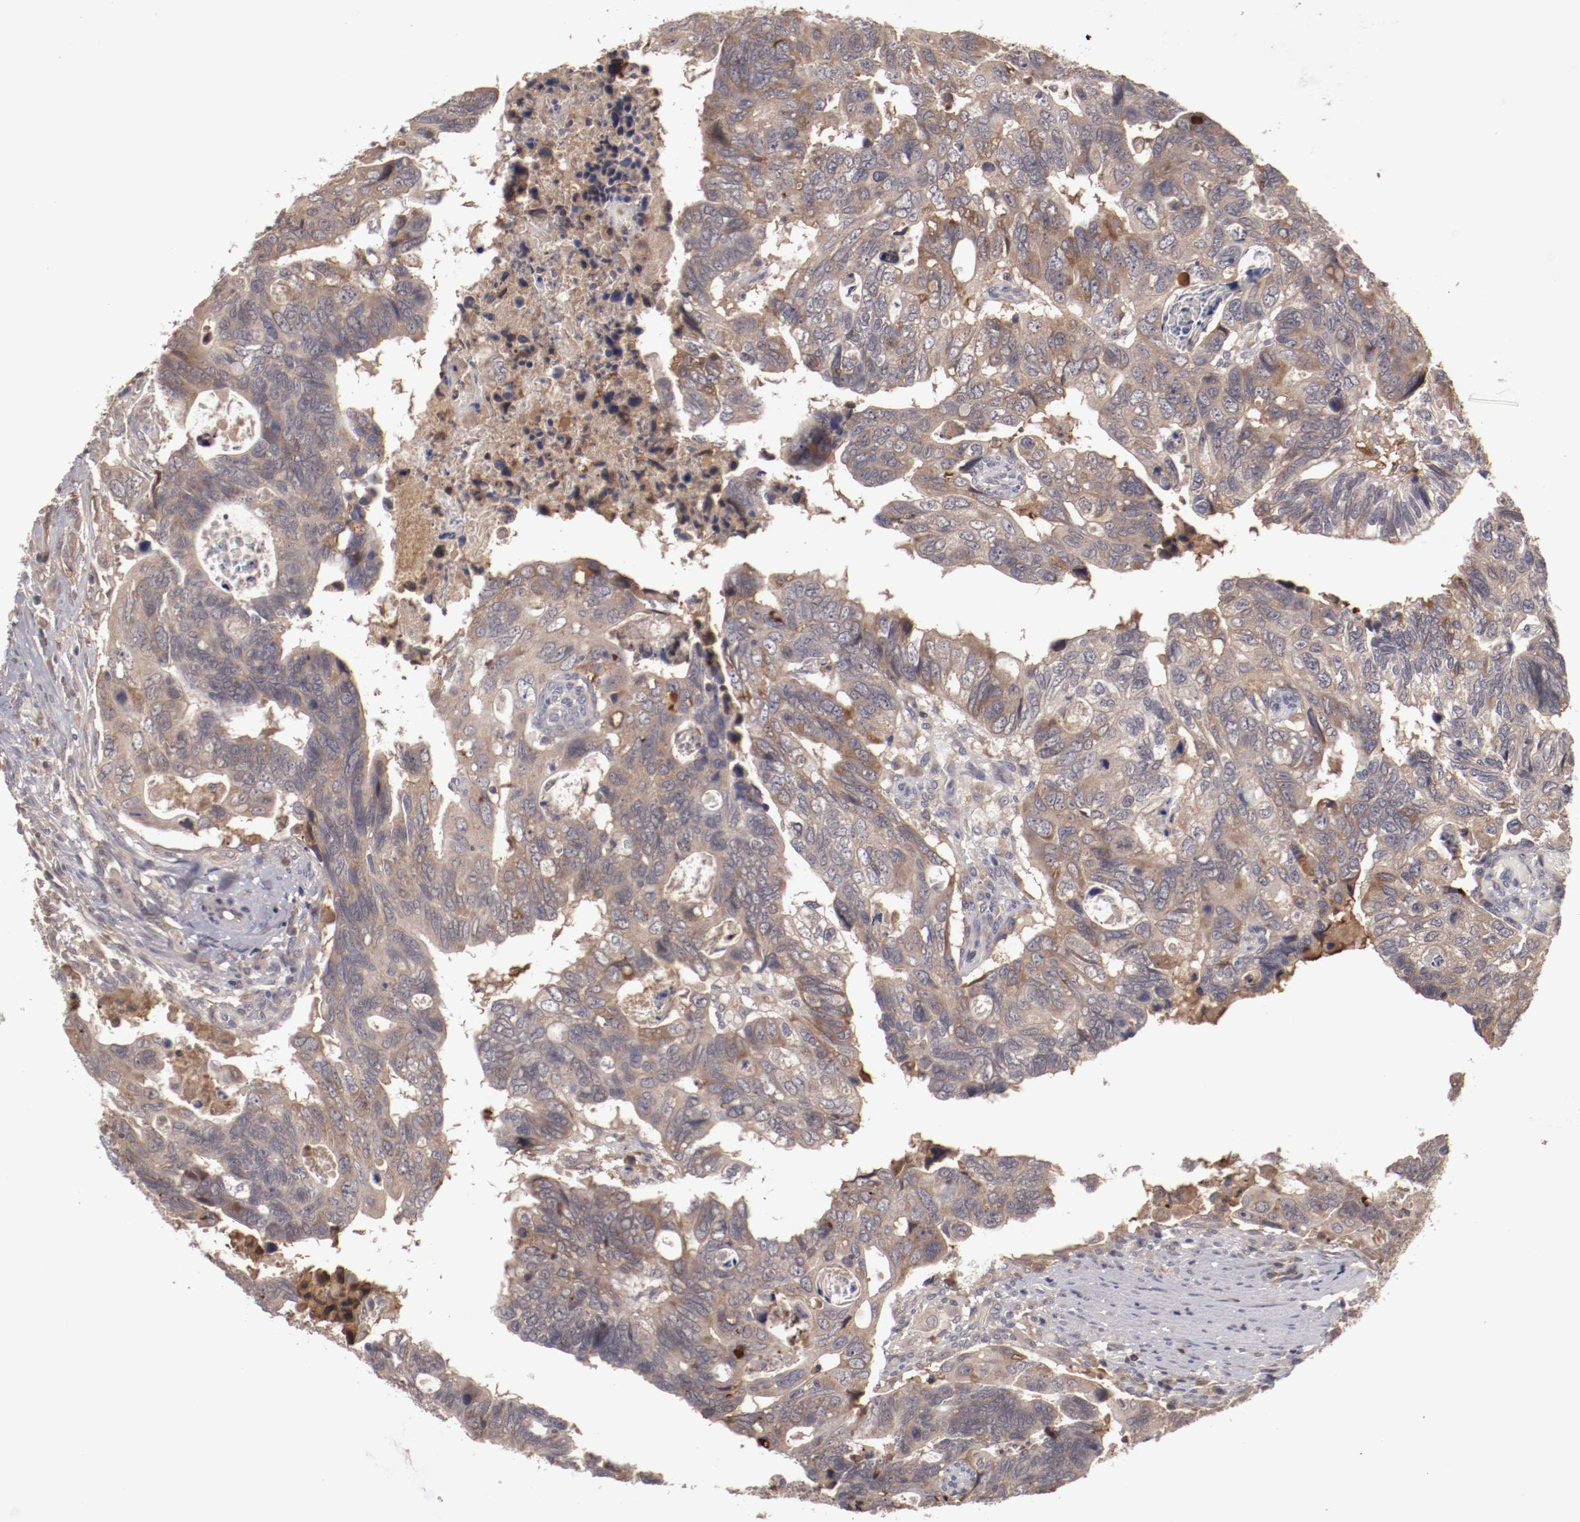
{"staining": {"intensity": "weak", "quantity": "25%-75%", "location": "cytoplasmic/membranous"}, "tissue": "colorectal cancer", "cell_type": "Tumor cells", "image_type": "cancer", "snomed": [{"axis": "morphology", "description": "Adenocarcinoma, NOS"}, {"axis": "topography", "description": "Rectum"}], "caption": "Protein expression analysis of human colorectal cancer reveals weak cytoplasmic/membranous staining in about 25%-75% of tumor cells. (IHC, brightfield microscopy, high magnification).", "gene": "CP", "patient": {"sex": "male", "age": 53}}